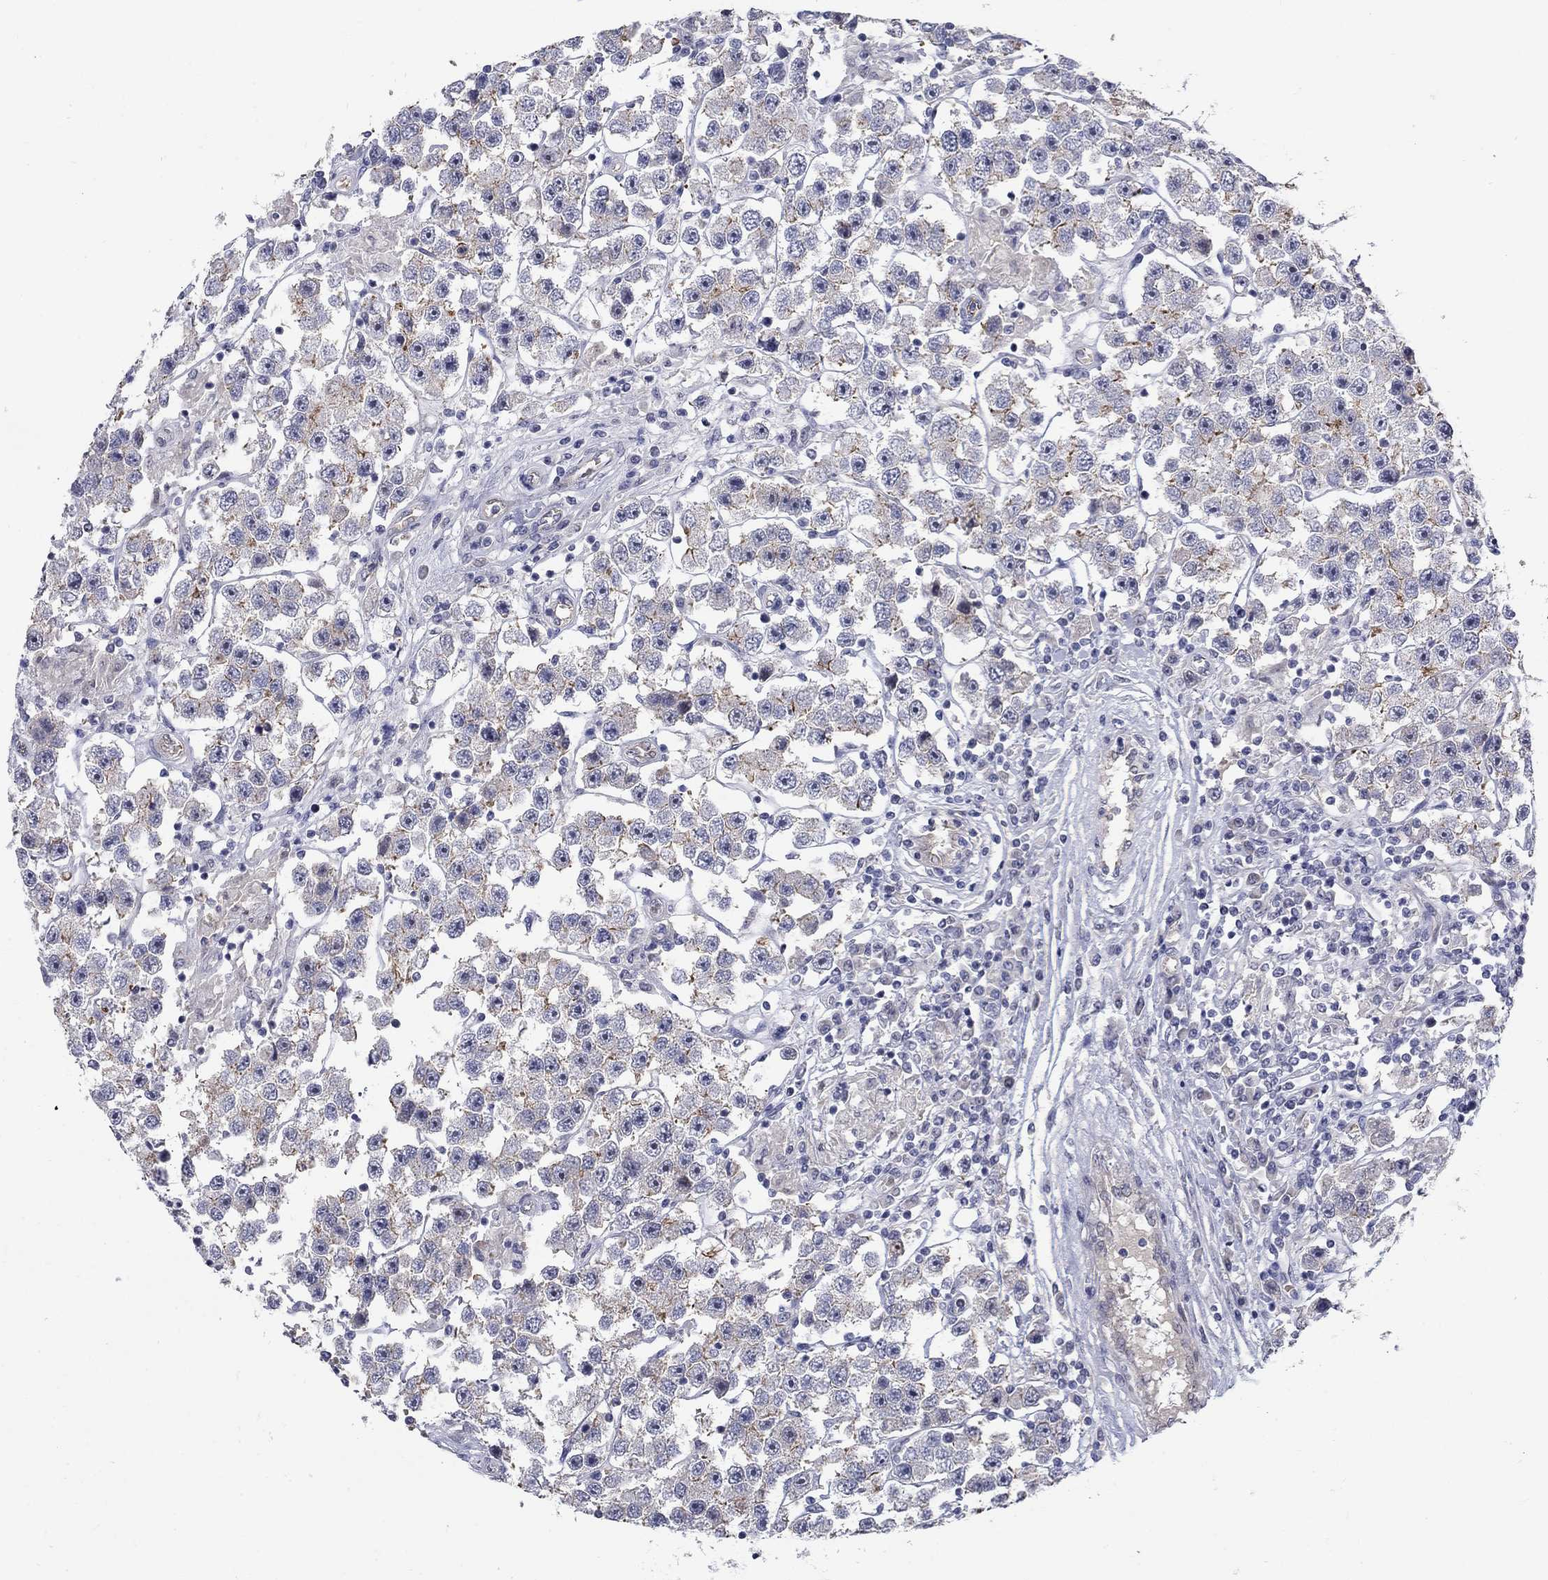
{"staining": {"intensity": "strong", "quantity": "<25%", "location": "cytoplasmic/membranous"}, "tissue": "testis cancer", "cell_type": "Tumor cells", "image_type": "cancer", "snomed": [{"axis": "morphology", "description": "Seminoma, NOS"}, {"axis": "topography", "description": "Testis"}], "caption": "Human testis cancer stained for a protein (brown) reveals strong cytoplasmic/membranous positive staining in approximately <25% of tumor cells.", "gene": "SLC1A1", "patient": {"sex": "male", "age": 45}}